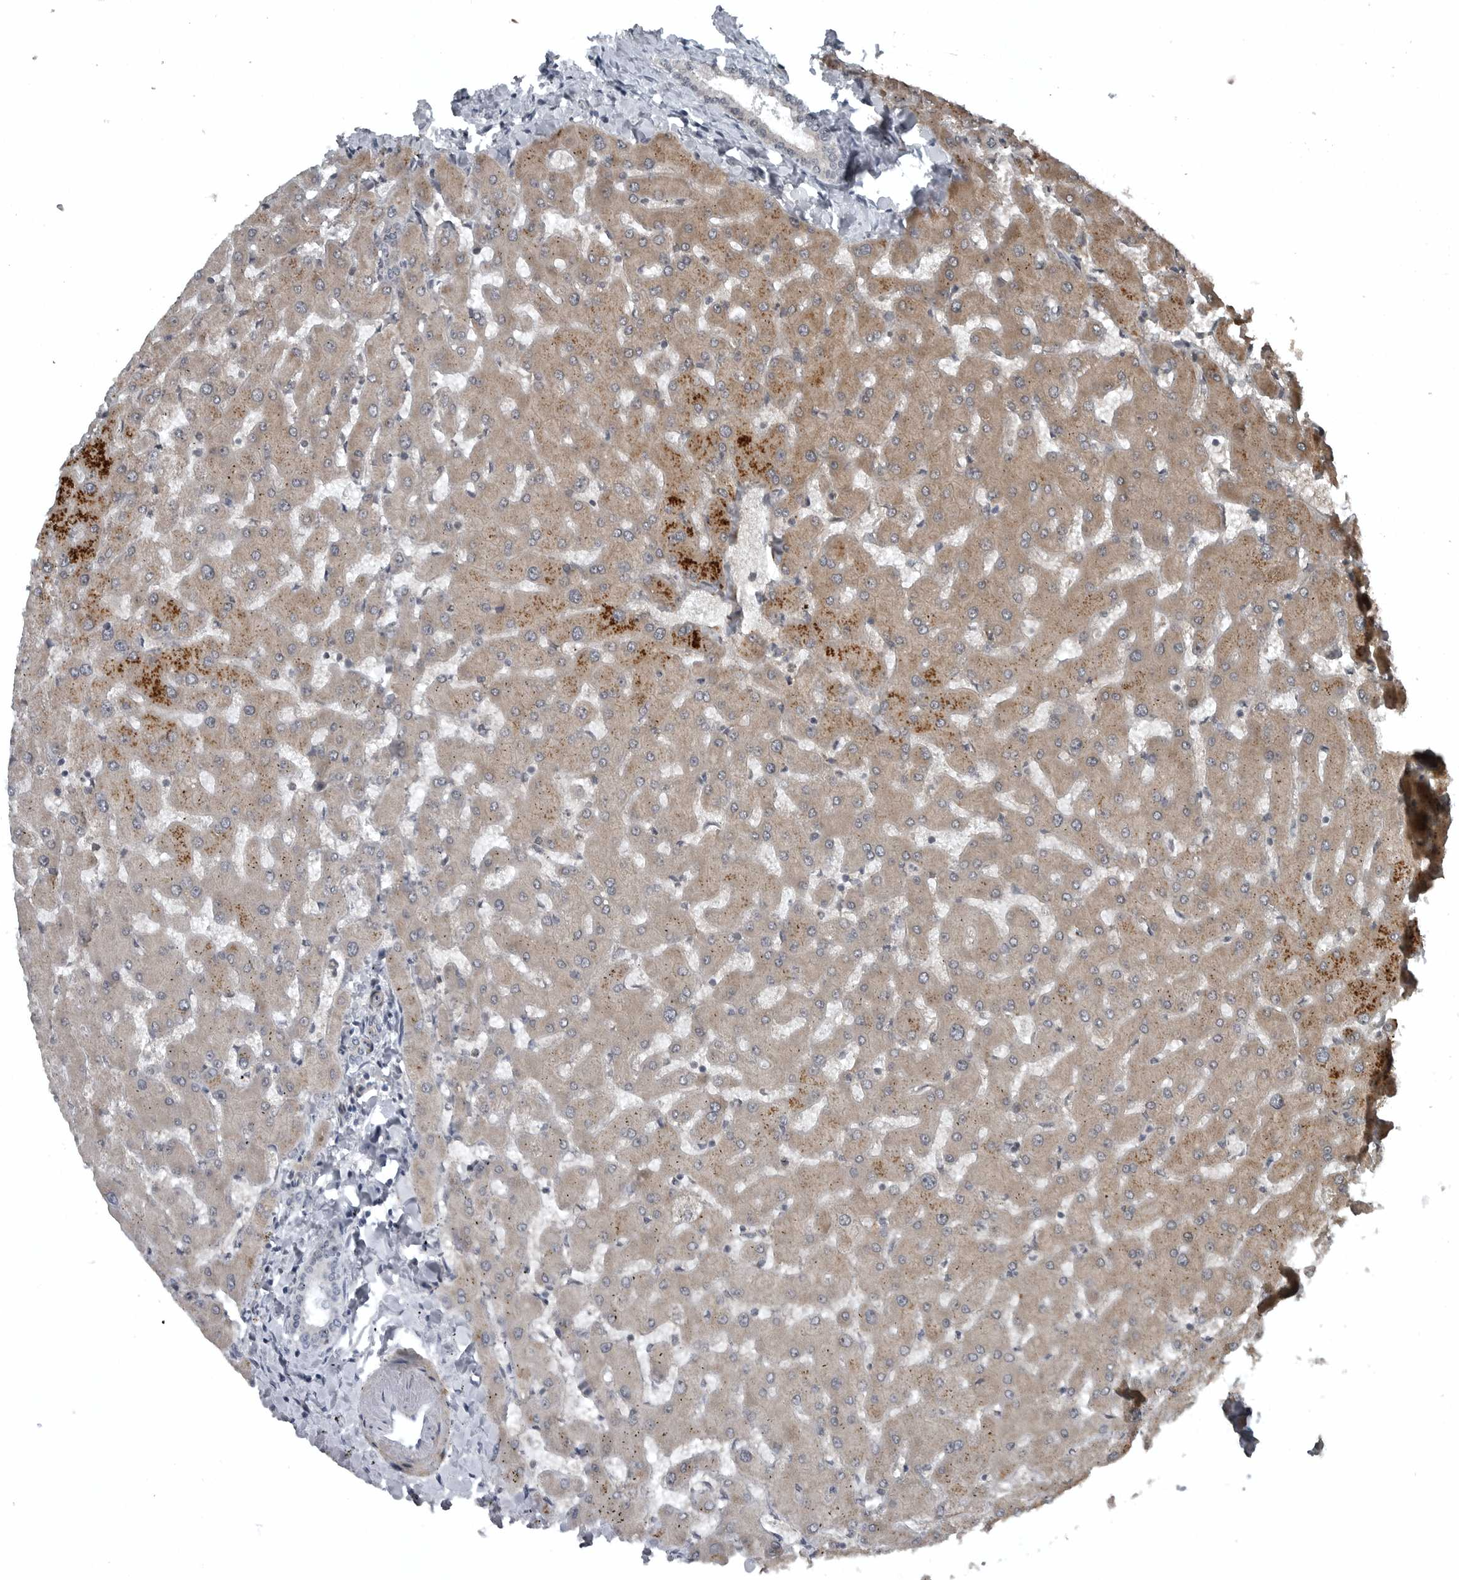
{"staining": {"intensity": "weak", "quantity": "25%-75%", "location": "cytoplasmic/membranous"}, "tissue": "liver", "cell_type": "Cholangiocytes", "image_type": "normal", "snomed": [{"axis": "morphology", "description": "Normal tissue, NOS"}, {"axis": "topography", "description": "Liver"}], "caption": "High-power microscopy captured an immunohistochemistry micrograph of unremarkable liver, revealing weak cytoplasmic/membranous staining in approximately 25%-75% of cholangiocytes.", "gene": "GAK", "patient": {"sex": "female", "age": 63}}